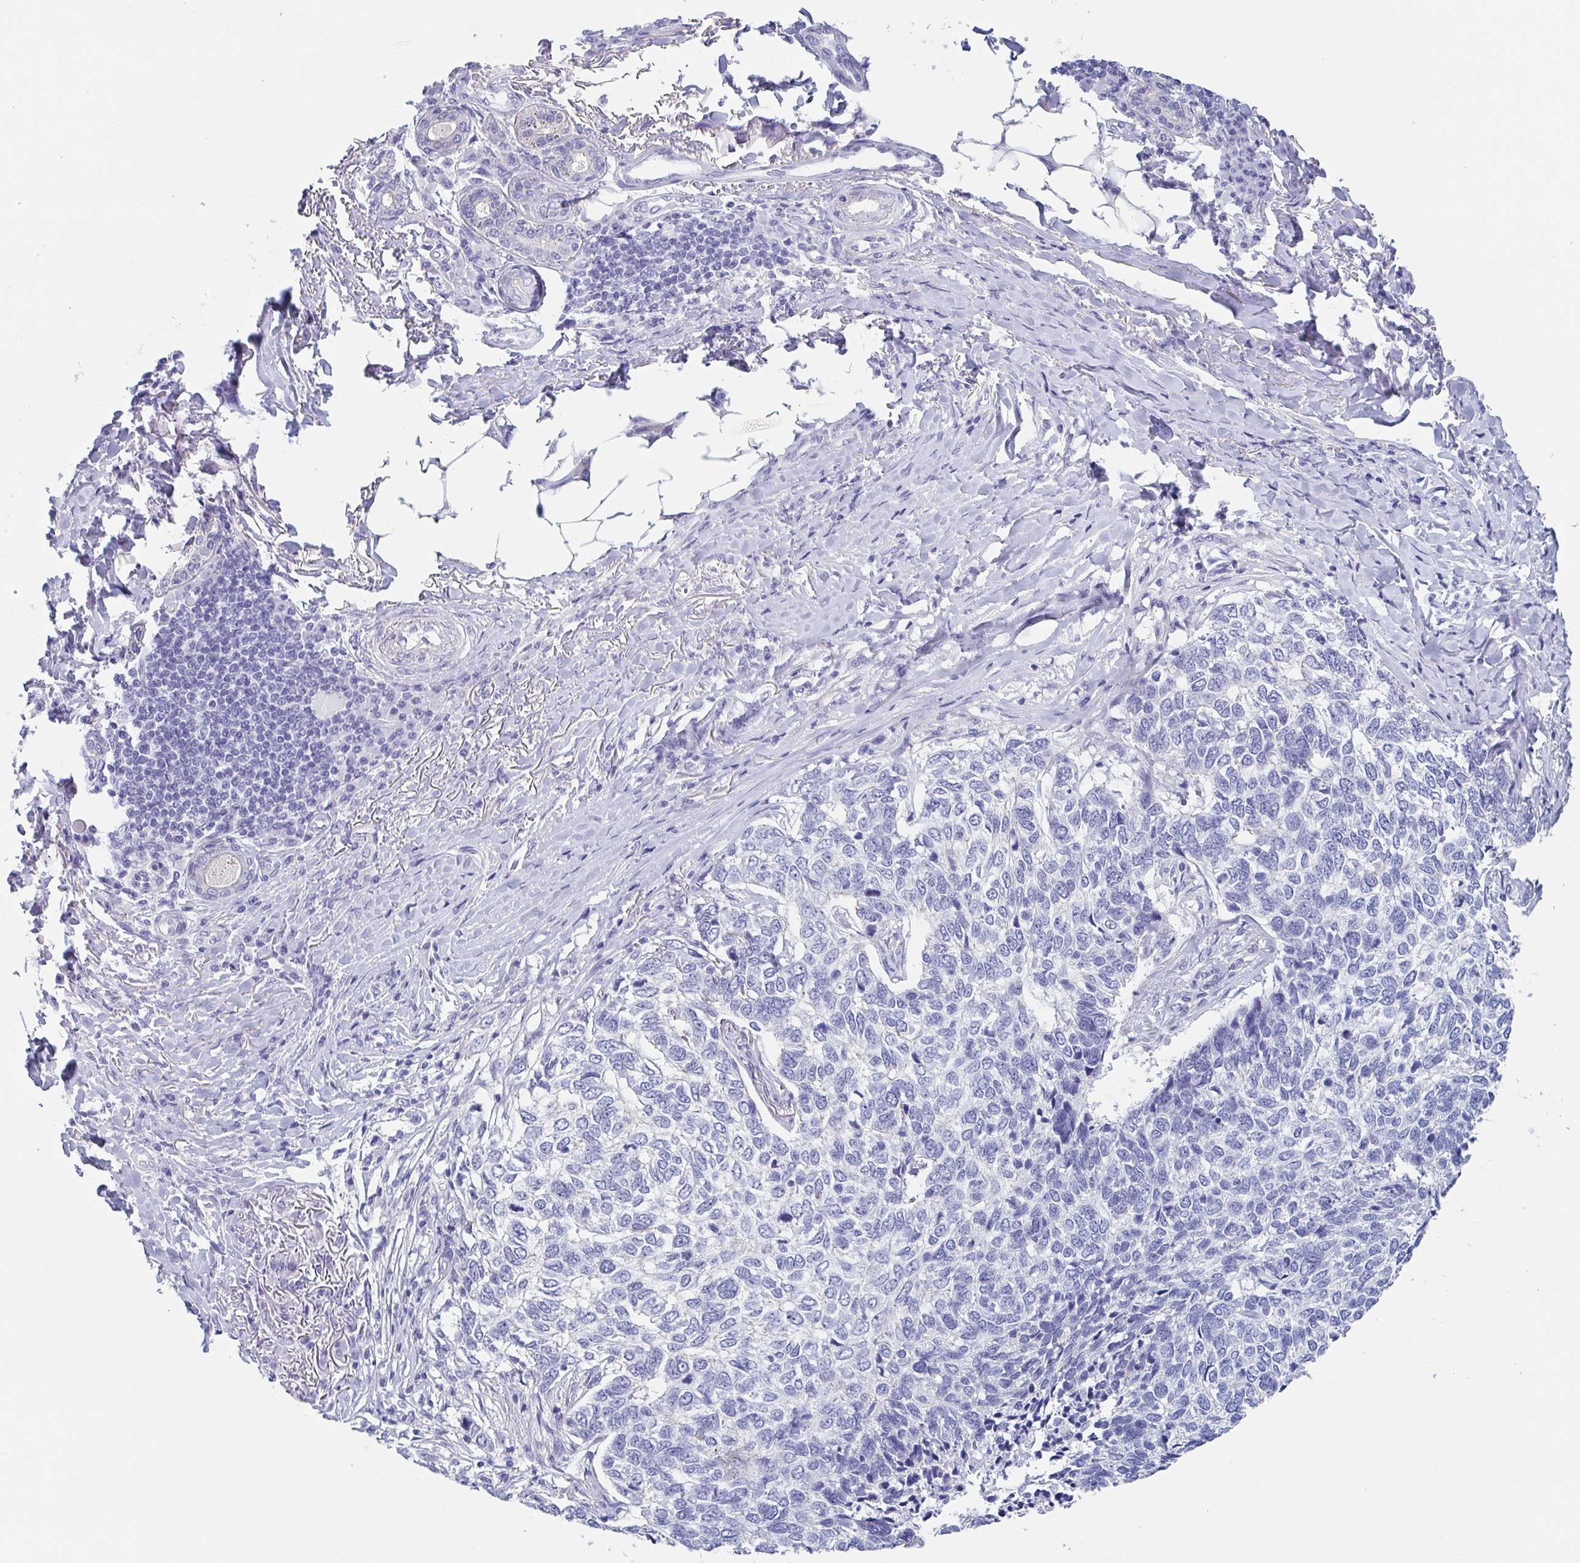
{"staining": {"intensity": "negative", "quantity": "none", "location": "none"}, "tissue": "skin cancer", "cell_type": "Tumor cells", "image_type": "cancer", "snomed": [{"axis": "morphology", "description": "Basal cell carcinoma"}, {"axis": "topography", "description": "Skin"}], "caption": "Immunohistochemistry (IHC) of skin cancer displays no positivity in tumor cells. (DAB (3,3'-diaminobenzidine) immunohistochemistry (IHC), high magnification).", "gene": "DYNC1I1", "patient": {"sex": "female", "age": 65}}